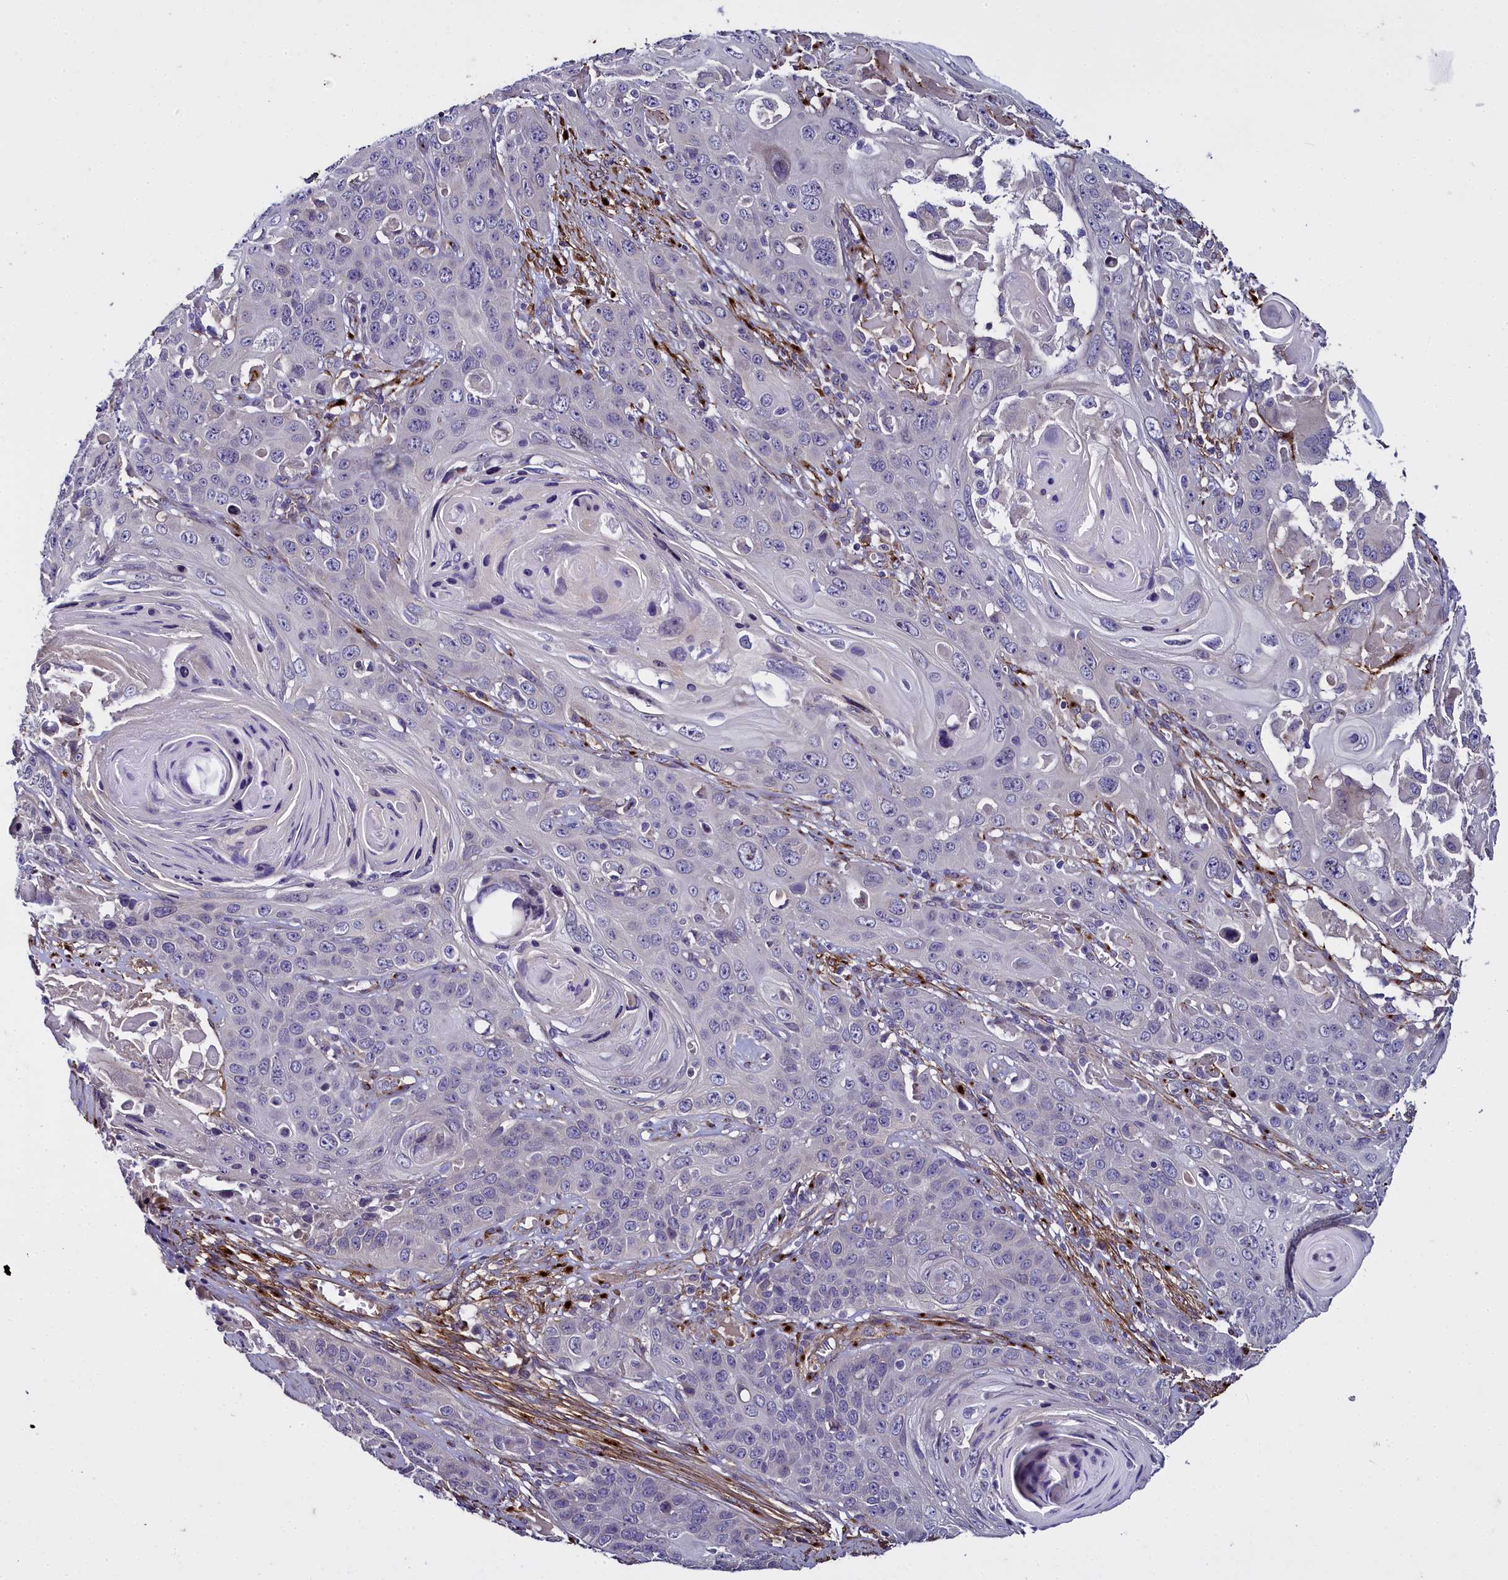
{"staining": {"intensity": "negative", "quantity": "none", "location": "none"}, "tissue": "skin cancer", "cell_type": "Tumor cells", "image_type": "cancer", "snomed": [{"axis": "morphology", "description": "Squamous cell carcinoma, NOS"}, {"axis": "topography", "description": "Skin"}], "caption": "DAB immunohistochemical staining of skin cancer reveals no significant expression in tumor cells.", "gene": "MRC2", "patient": {"sex": "male", "age": 55}}